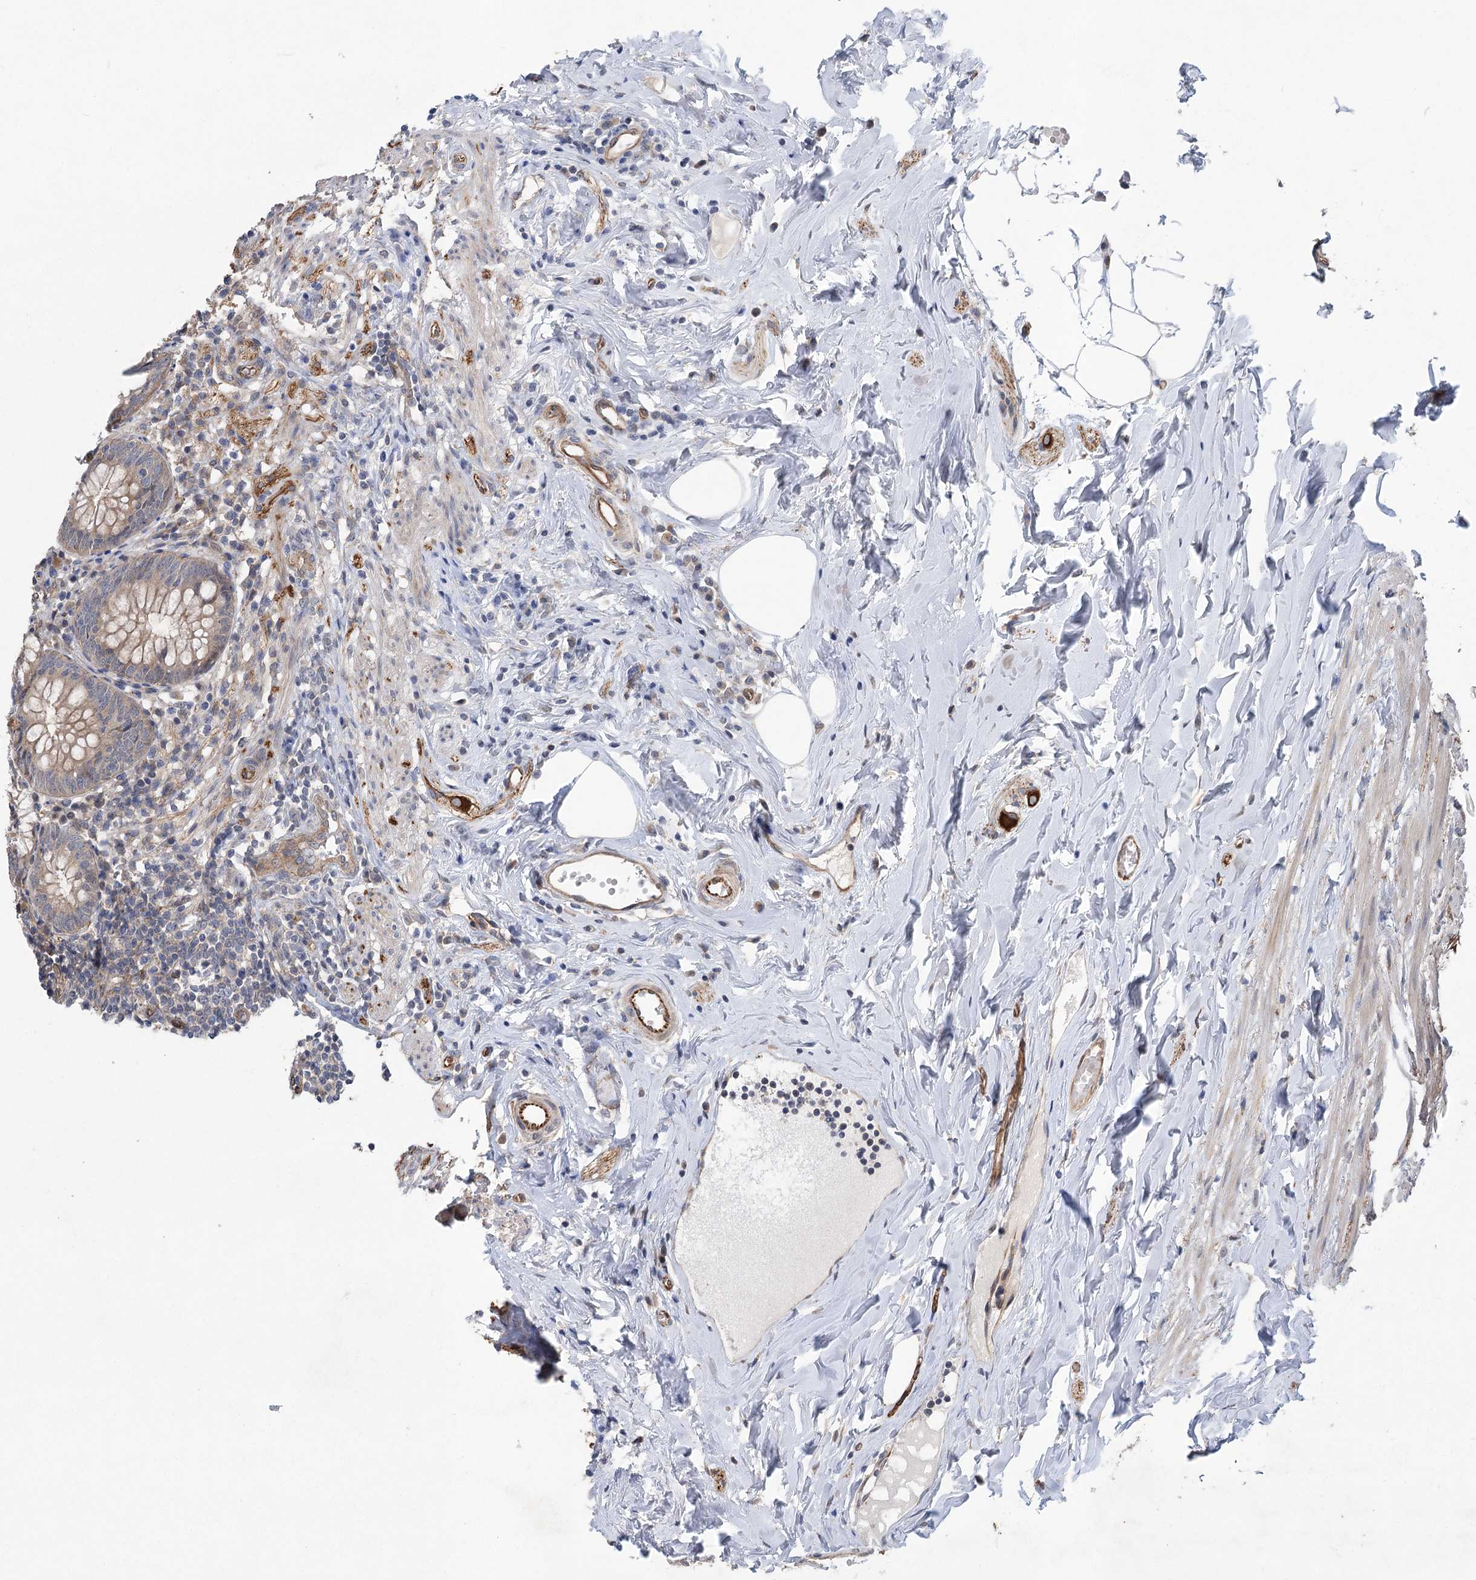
{"staining": {"intensity": "moderate", "quantity": "<25%", "location": "cytoplasmic/membranous"}, "tissue": "appendix", "cell_type": "Glandular cells", "image_type": "normal", "snomed": [{"axis": "morphology", "description": "Normal tissue, NOS"}, {"axis": "topography", "description": "Appendix"}], "caption": "IHC photomicrograph of benign appendix stained for a protein (brown), which reveals low levels of moderate cytoplasmic/membranous positivity in about <25% of glandular cells.", "gene": "RWDD4", "patient": {"sex": "female", "age": 54}}